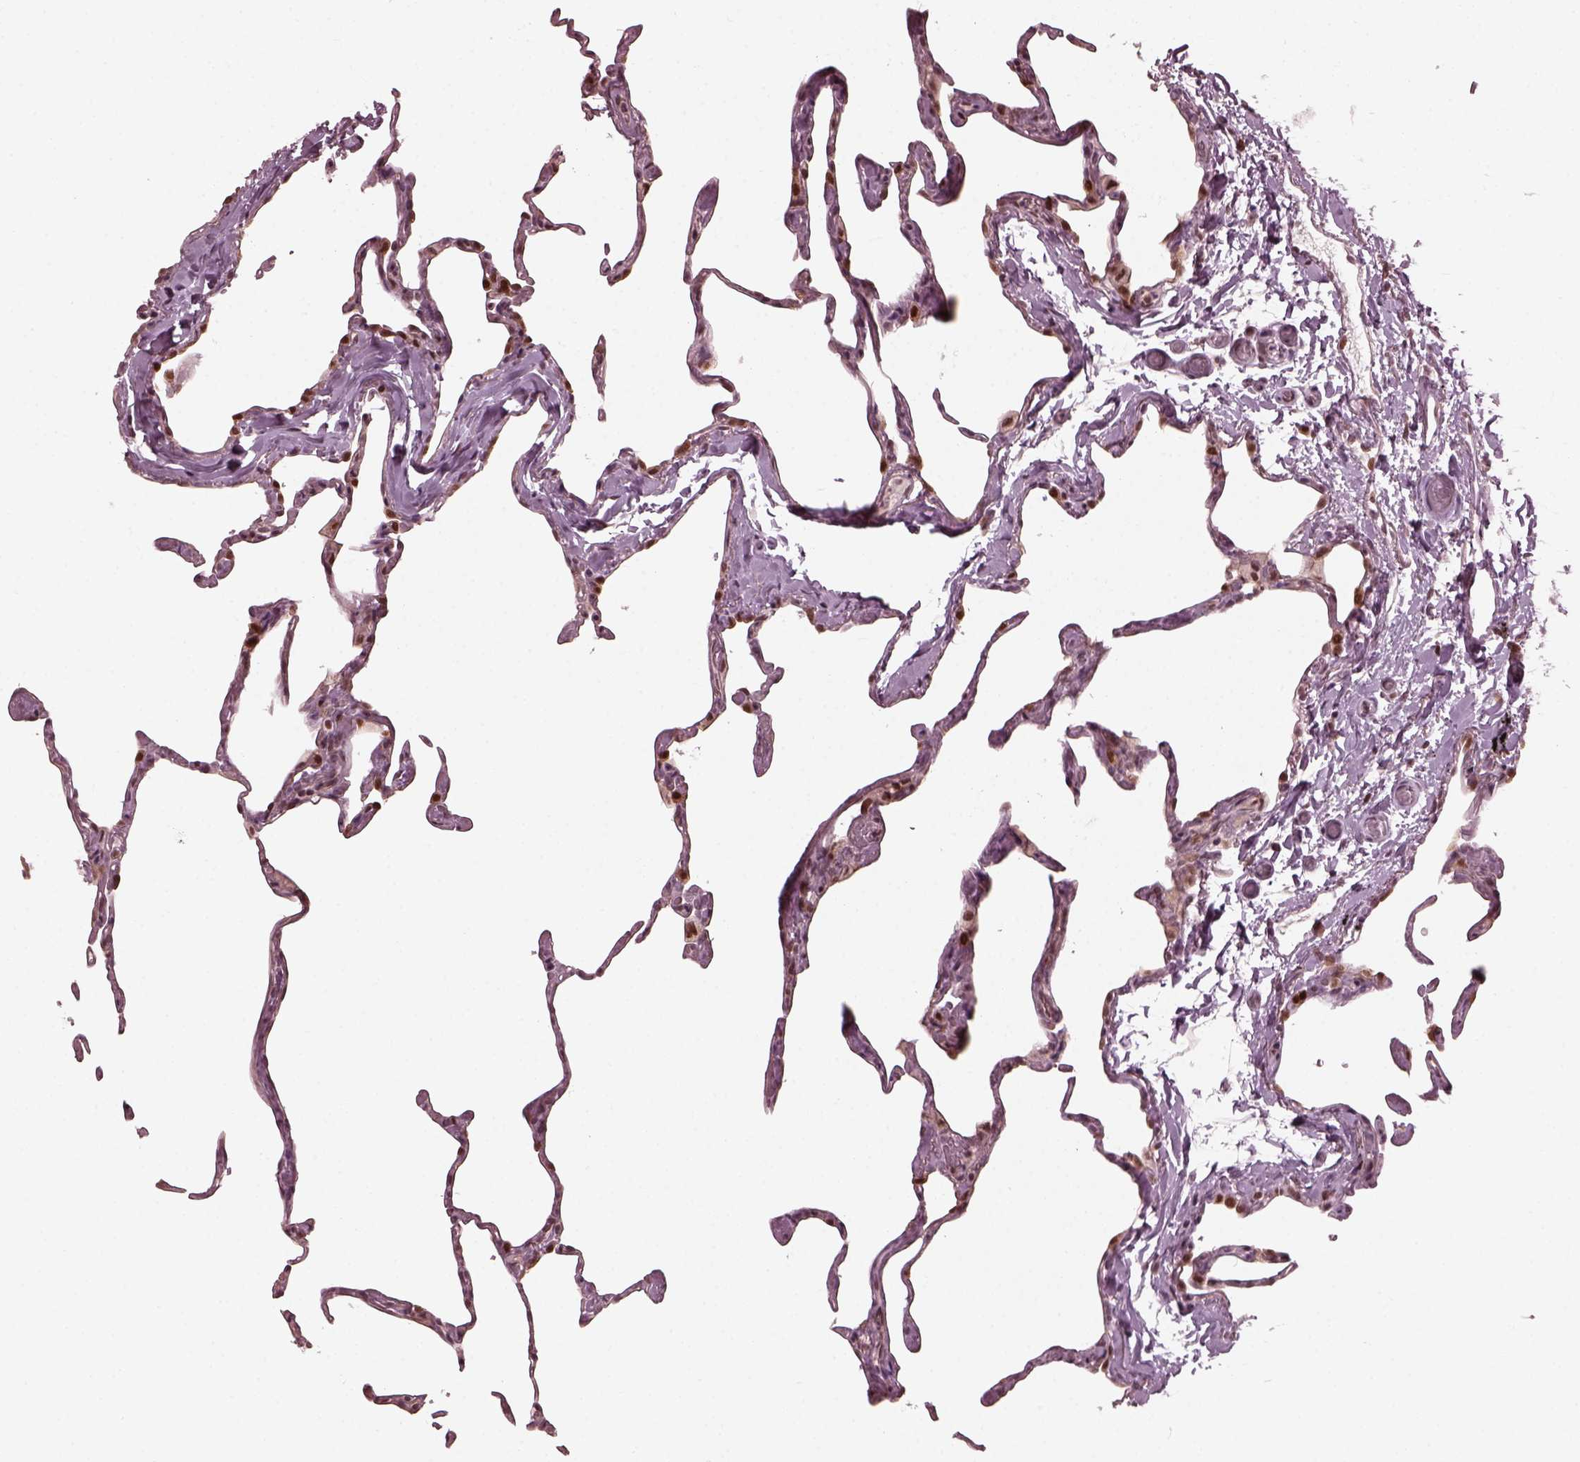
{"staining": {"intensity": "moderate", "quantity": "<25%", "location": "nuclear"}, "tissue": "lung", "cell_type": "Alveolar cells", "image_type": "normal", "snomed": [{"axis": "morphology", "description": "Normal tissue, NOS"}, {"axis": "topography", "description": "Lung"}], "caption": "IHC (DAB) staining of normal lung shows moderate nuclear protein staining in approximately <25% of alveolar cells.", "gene": "TRIB3", "patient": {"sex": "male", "age": 65}}